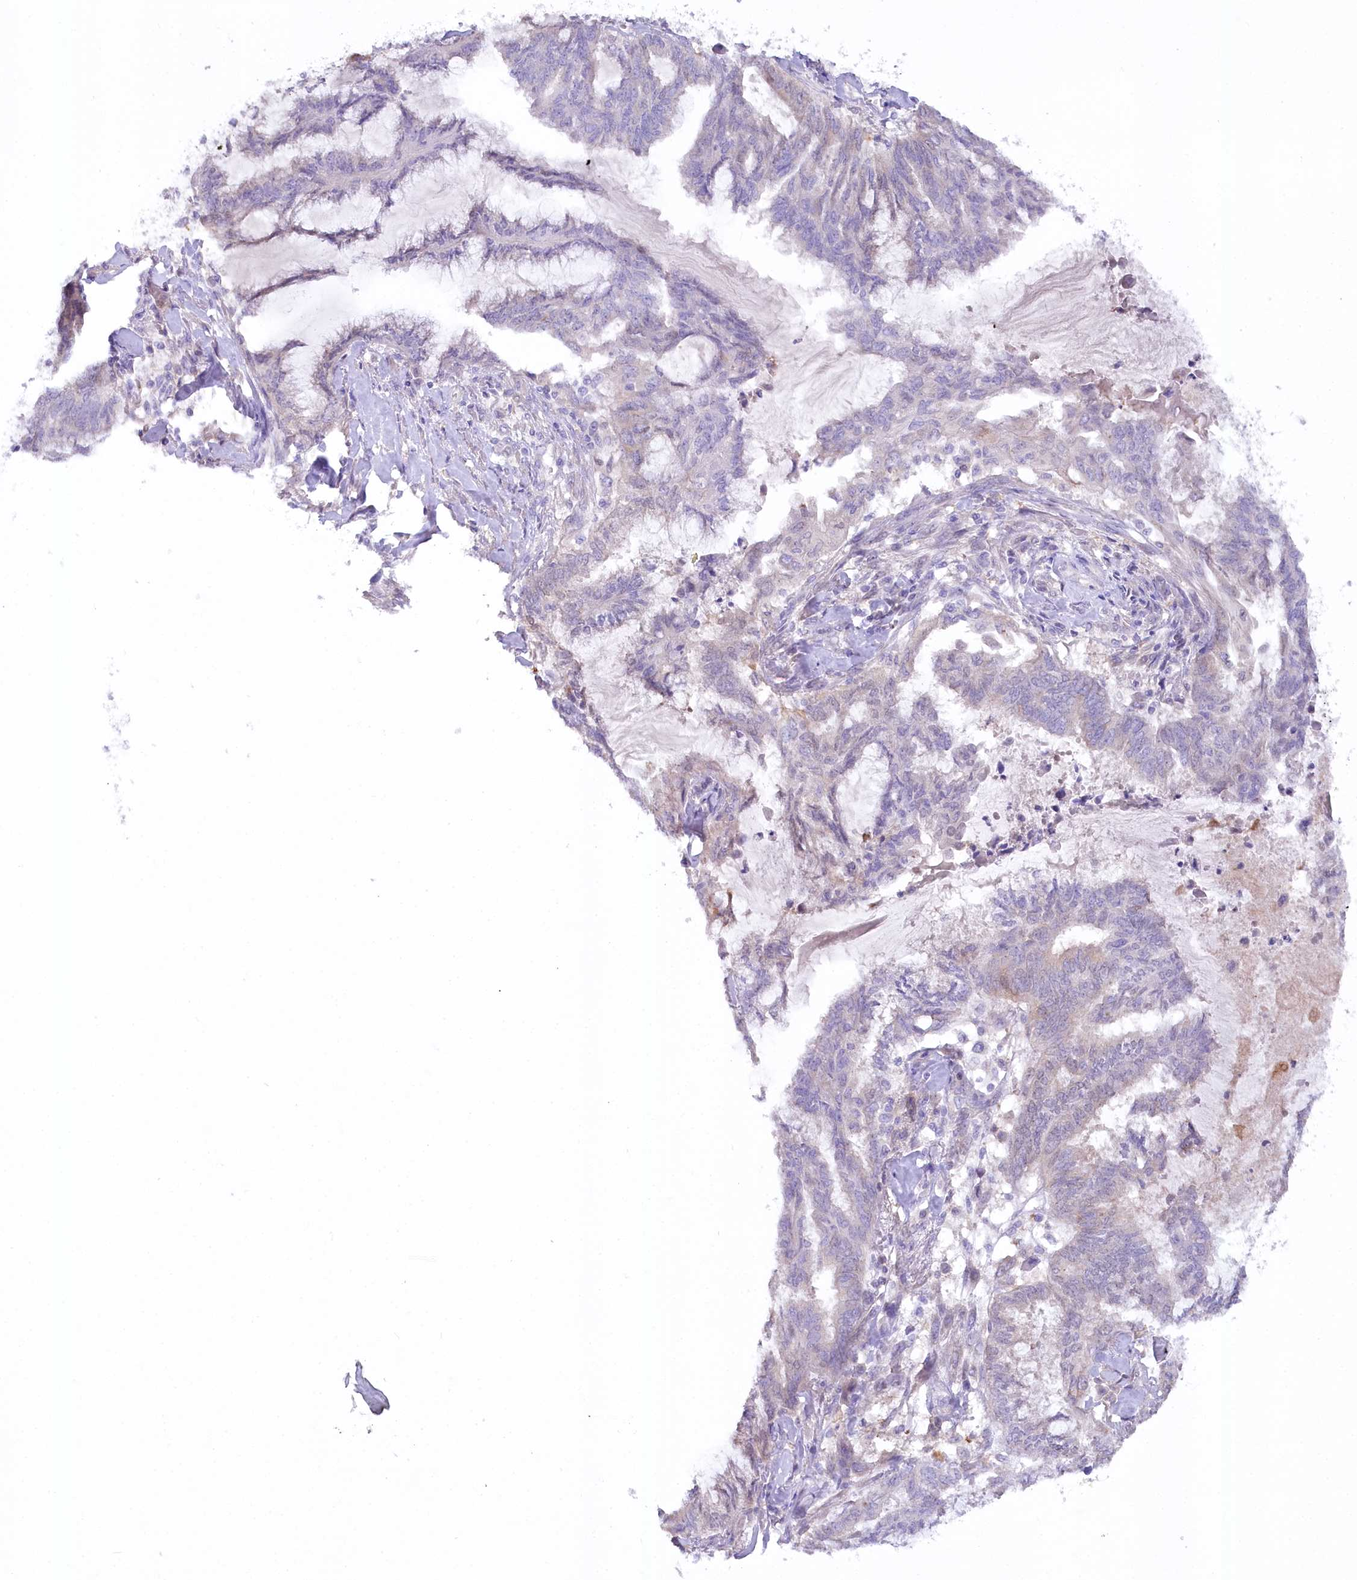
{"staining": {"intensity": "weak", "quantity": "<25%", "location": "cytoplasmic/membranous"}, "tissue": "endometrial cancer", "cell_type": "Tumor cells", "image_type": "cancer", "snomed": [{"axis": "morphology", "description": "Adenocarcinoma, NOS"}, {"axis": "topography", "description": "Endometrium"}], "caption": "DAB immunohistochemical staining of endometrial adenocarcinoma shows no significant positivity in tumor cells.", "gene": "MYOZ1", "patient": {"sex": "female", "age": 86}}